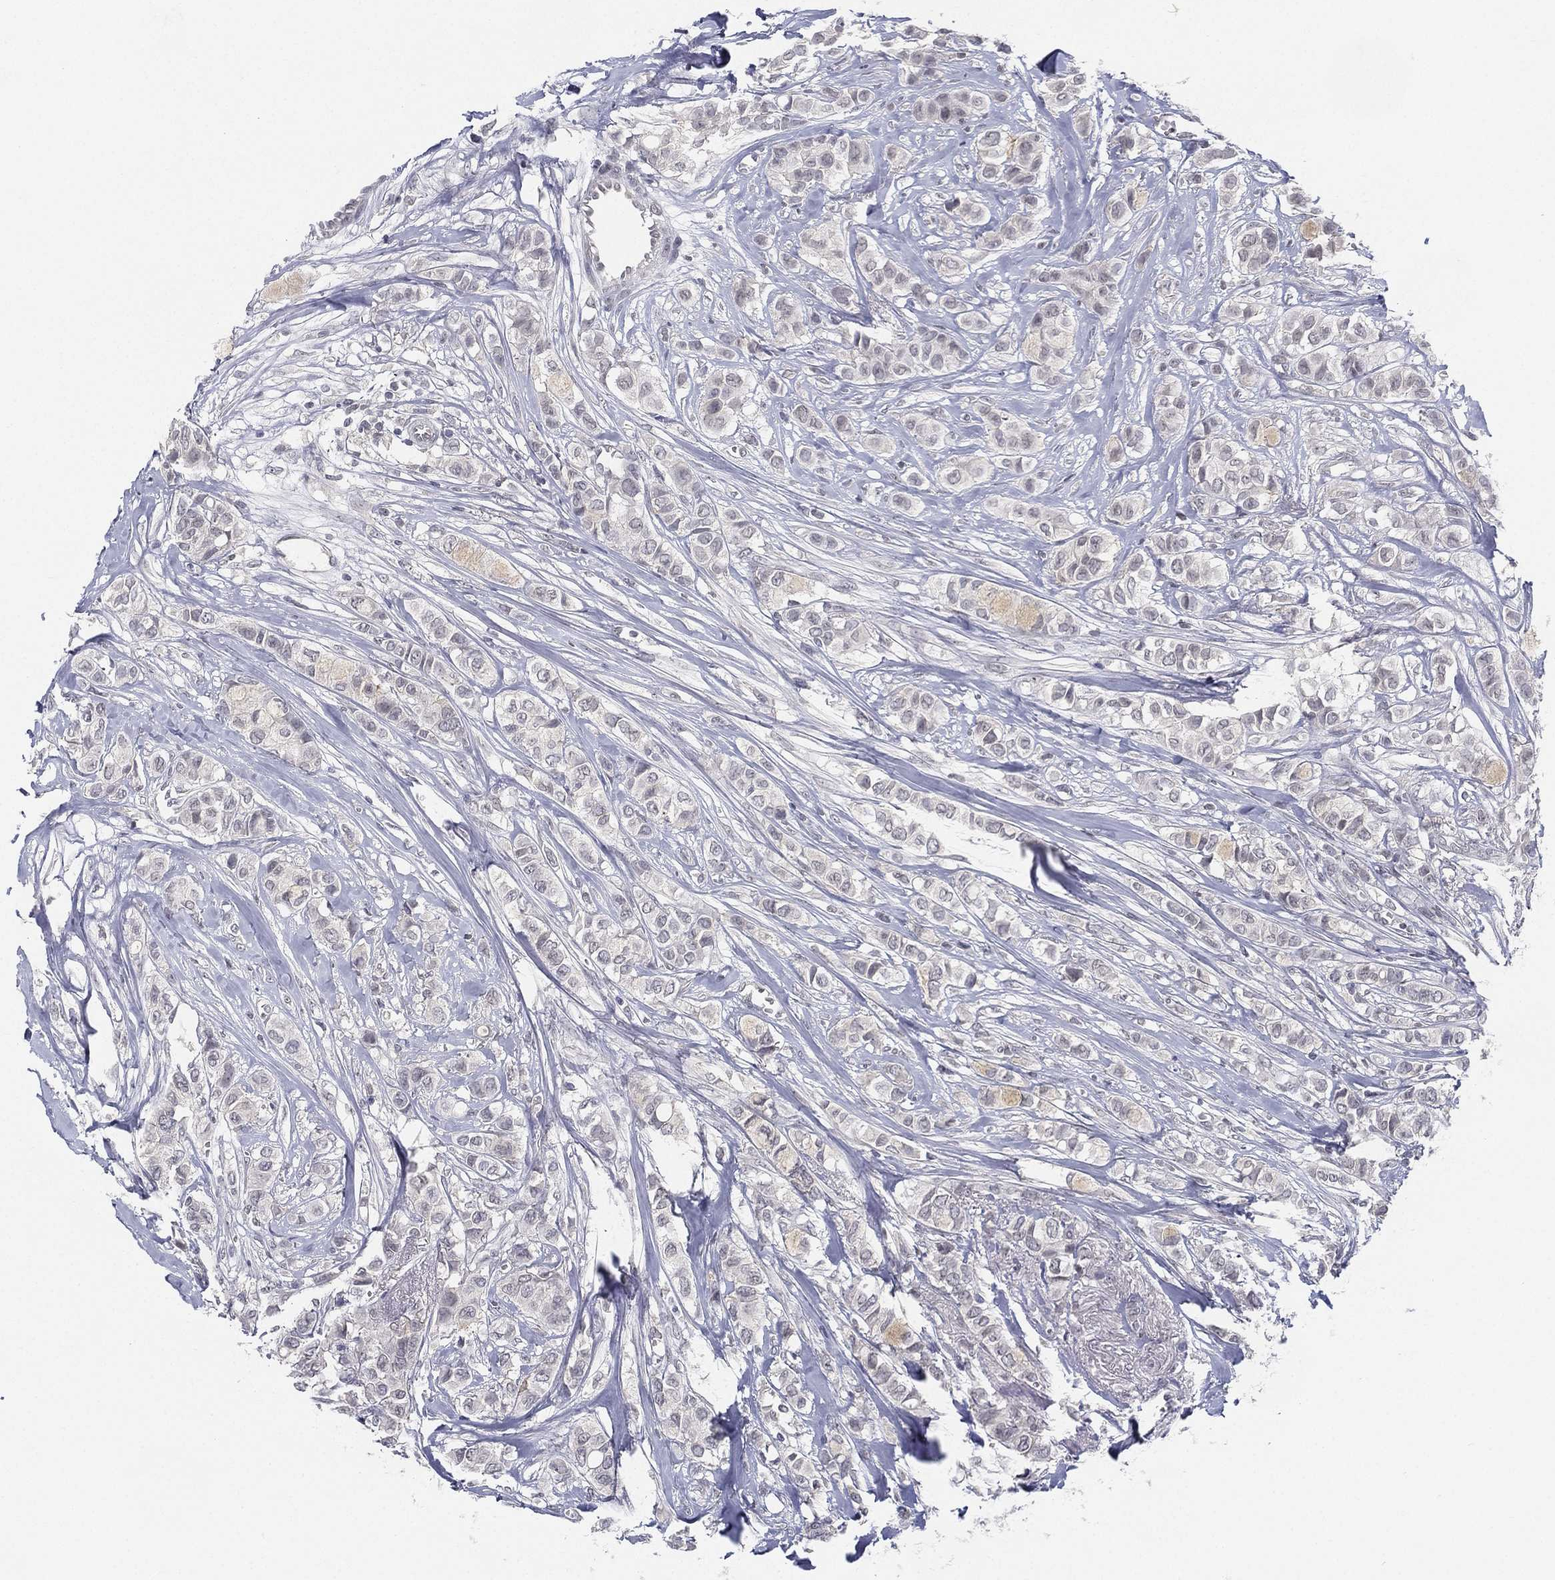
{"staining": {"intensity": "negative", "quantity": "none", "location": "none"}, "tissue": "breast cancer", "cell_type": "Tumor cells", "image_type": "cancer", "snomed": [{"axis": "morphology", "description": "Duct carcinoma"}, {"axis": "topography", "description": "Breast"}], "caption": "Tumor cells show no significant positivity in intraductal carcinoma (breast). Nuclei are stained in blue.", "gene": "MS4A8", "patient": {"sex": "female", "age": 85}}